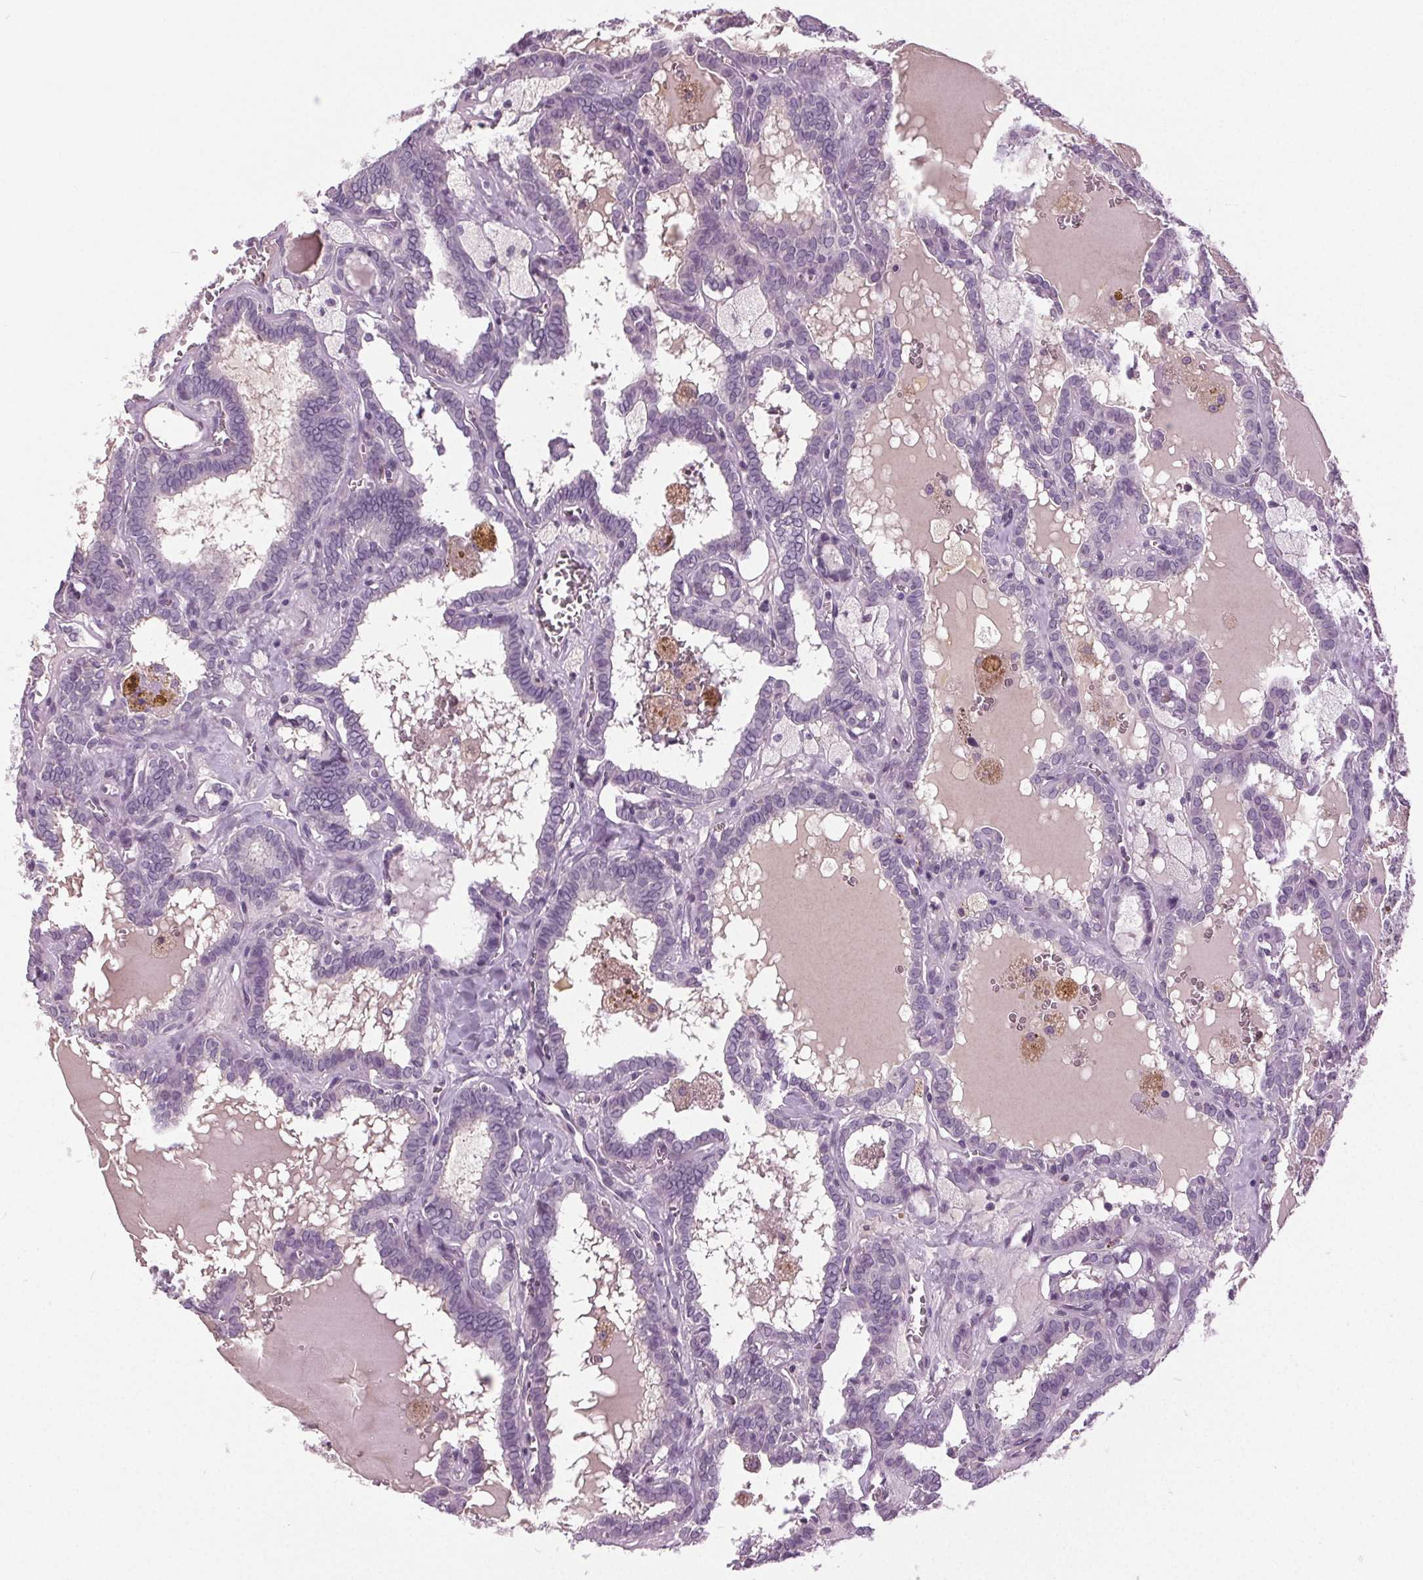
{"staining": {"intensity": "negative", "quantity": "none", "location": "none"}, "tissue": "thyroid cancer", "cell_type": "Tumor cells", "image_type": "cancer", "snomed": [{"axis": "morphology", "description": "Papillary adenocarcinoma, NOS"}, {"axis": "topography", "description": "Thyroid gland"}], "caption": "IHC of human papillary adenocarcinoma (thyroid) shows no expression in tumor cells. (Brightfield microscopy of DAB IHC at high magnification).", "gene": "DNAH12", "patient": {"sex": "female", "age": 39}}